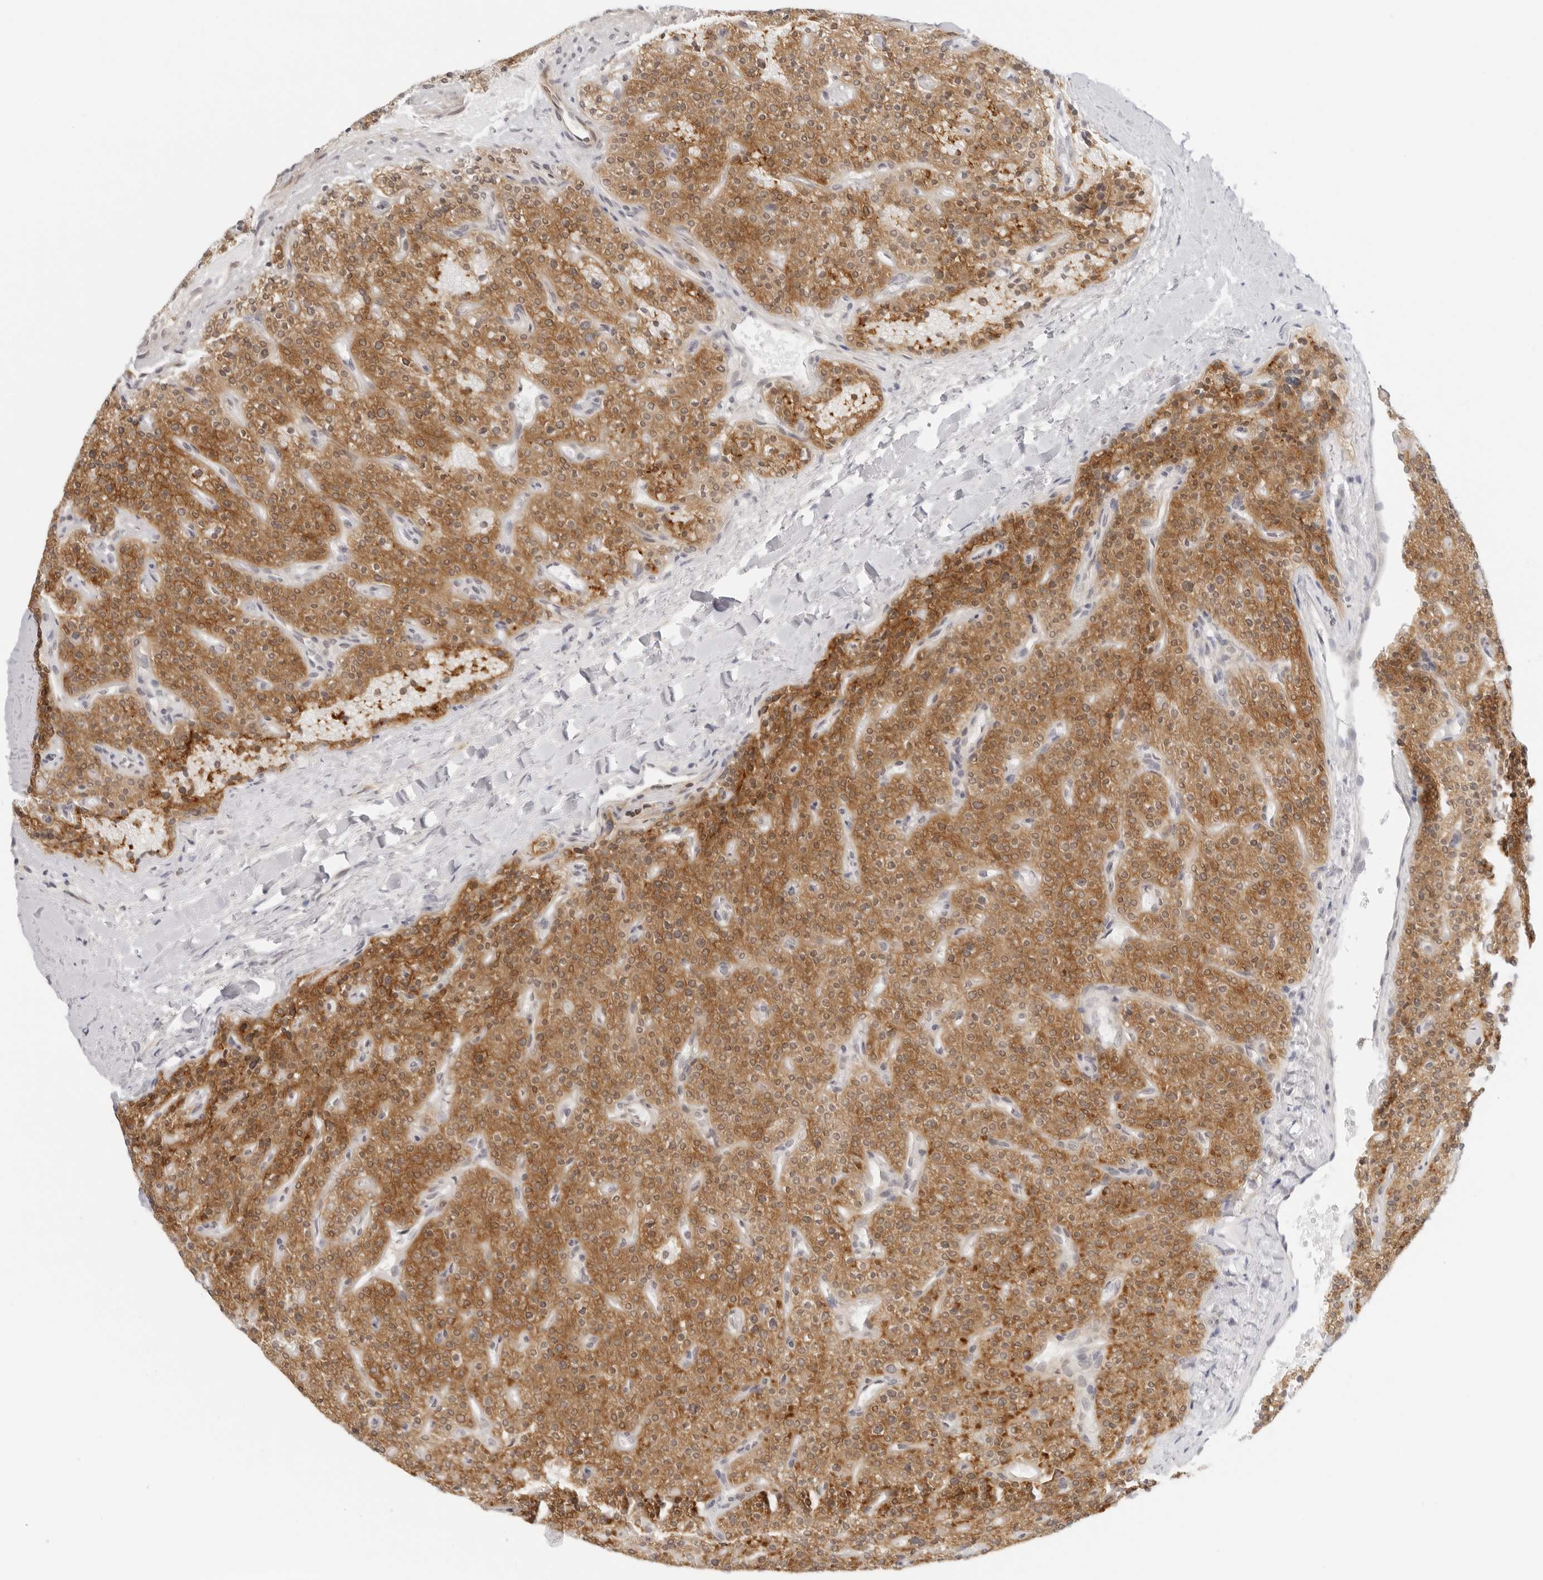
{"staining": {"intensity": "moderate", "quantity": ">75%", "location": "cytoplasmic/membranous"}, "tissue": "parathyroid gland", "cell_type": "Glandular cells", "image_type": "normal", "snomed": [{"axis": "morphology", "description": "Normal tissue, NOS"}, {"axis": "topography", "description": "Parathyroid gland"}], "caption": "Unremarkable parathyroid gland demonstrates moderate cytoplasmic/membranous expression in approximately >75% of glandular cells.", "gene": "OSCP1", "patient": {"sex": "male", "age": 46}}